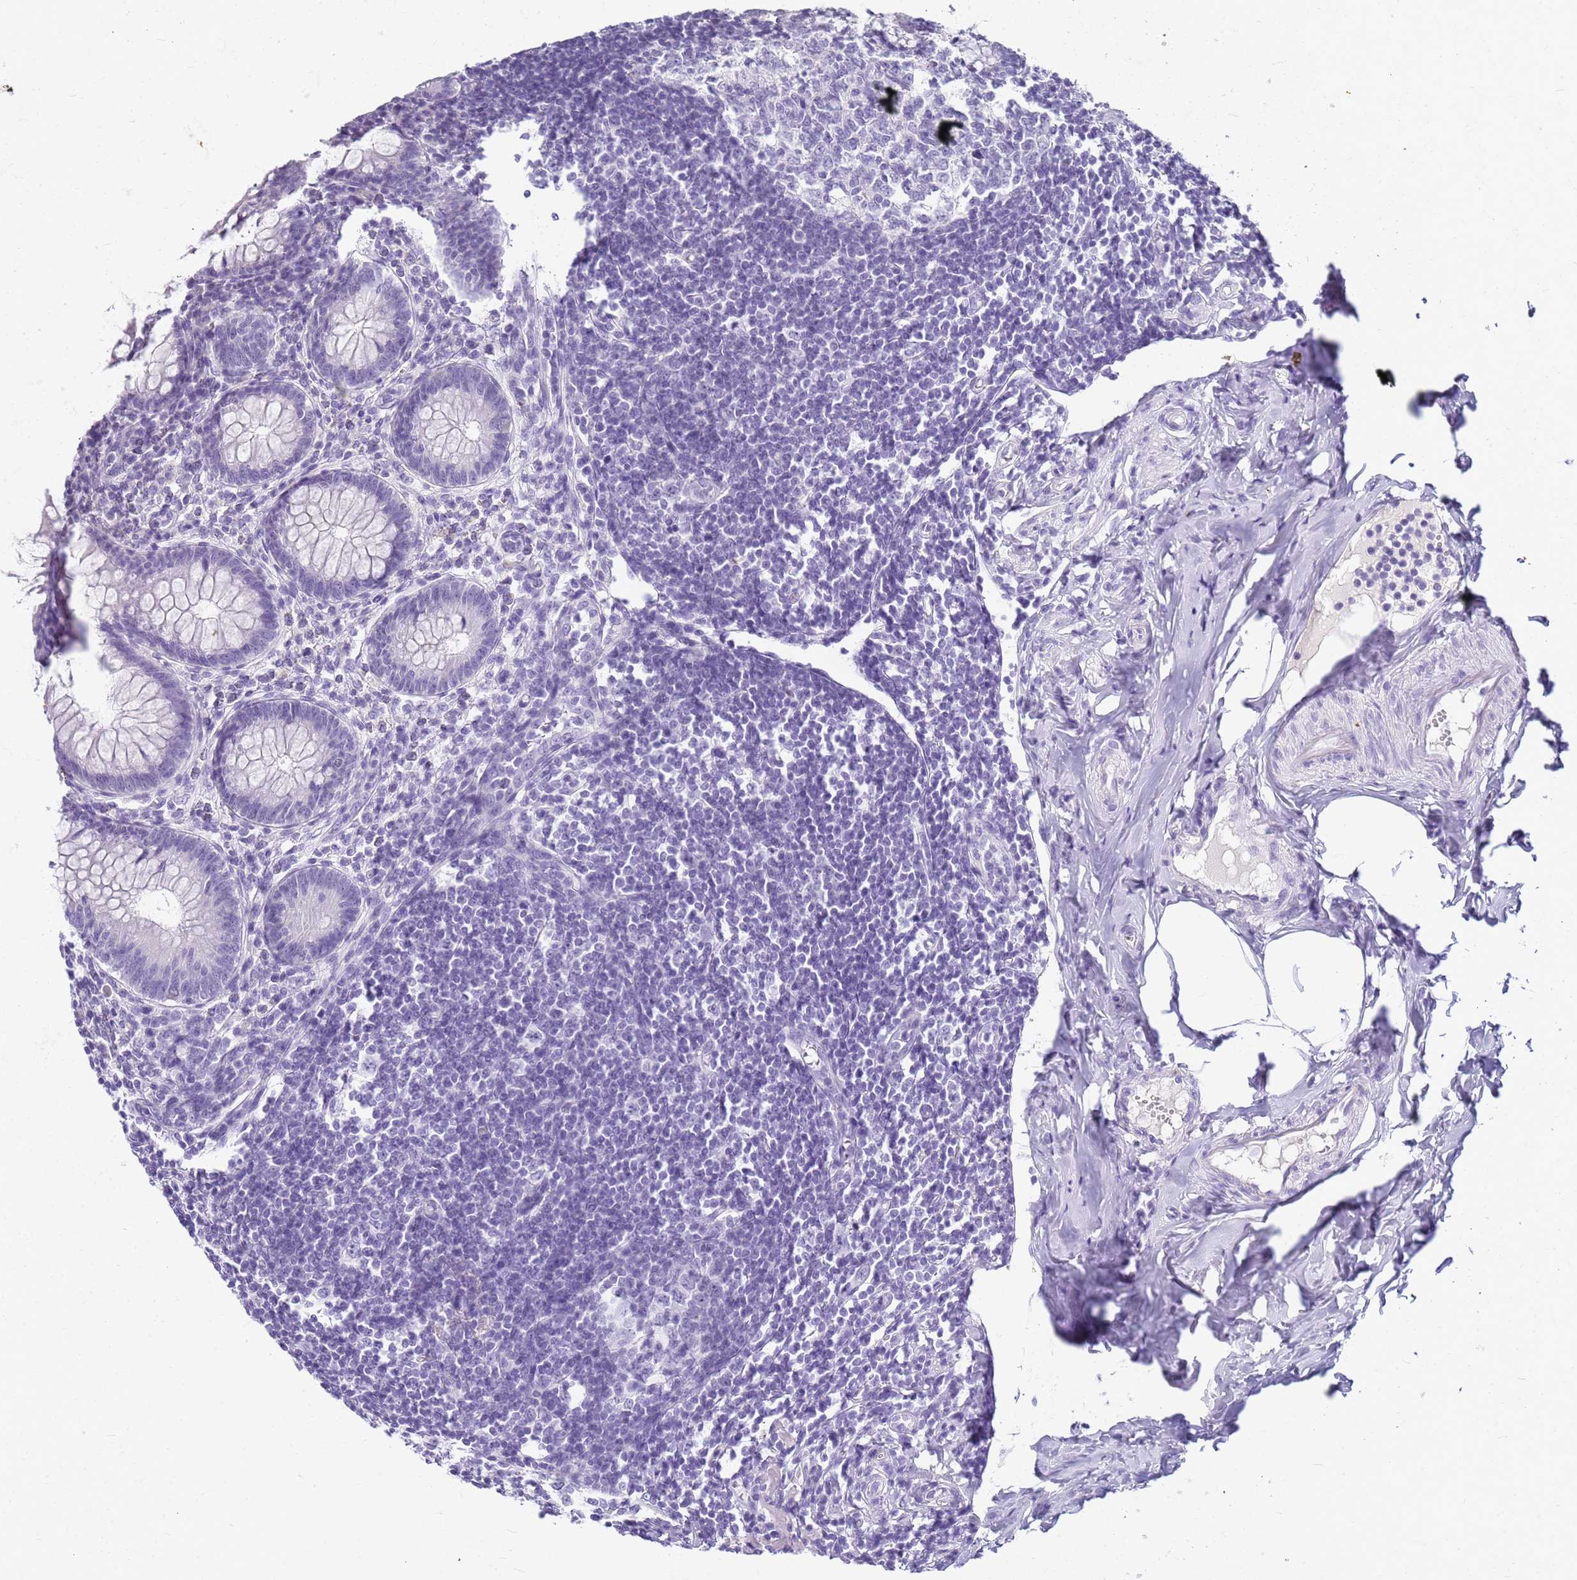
{"staining": {"intensity": "negative", "quantity": "none", "location": "none"}, "tissue": "appendix", "cell_type": "Glandular cells", "image_type": "normal", "snomed": [{"axis": "morphology", "description": "Normal tissue, NOS"}, {"axis": "topography", "description": "Appendix"}], "caption": "Glandular cells are negative for brown protein staining in normal appendix.", "gene": "CFAP100", "patient": {"sex": "female", "age": 33}}